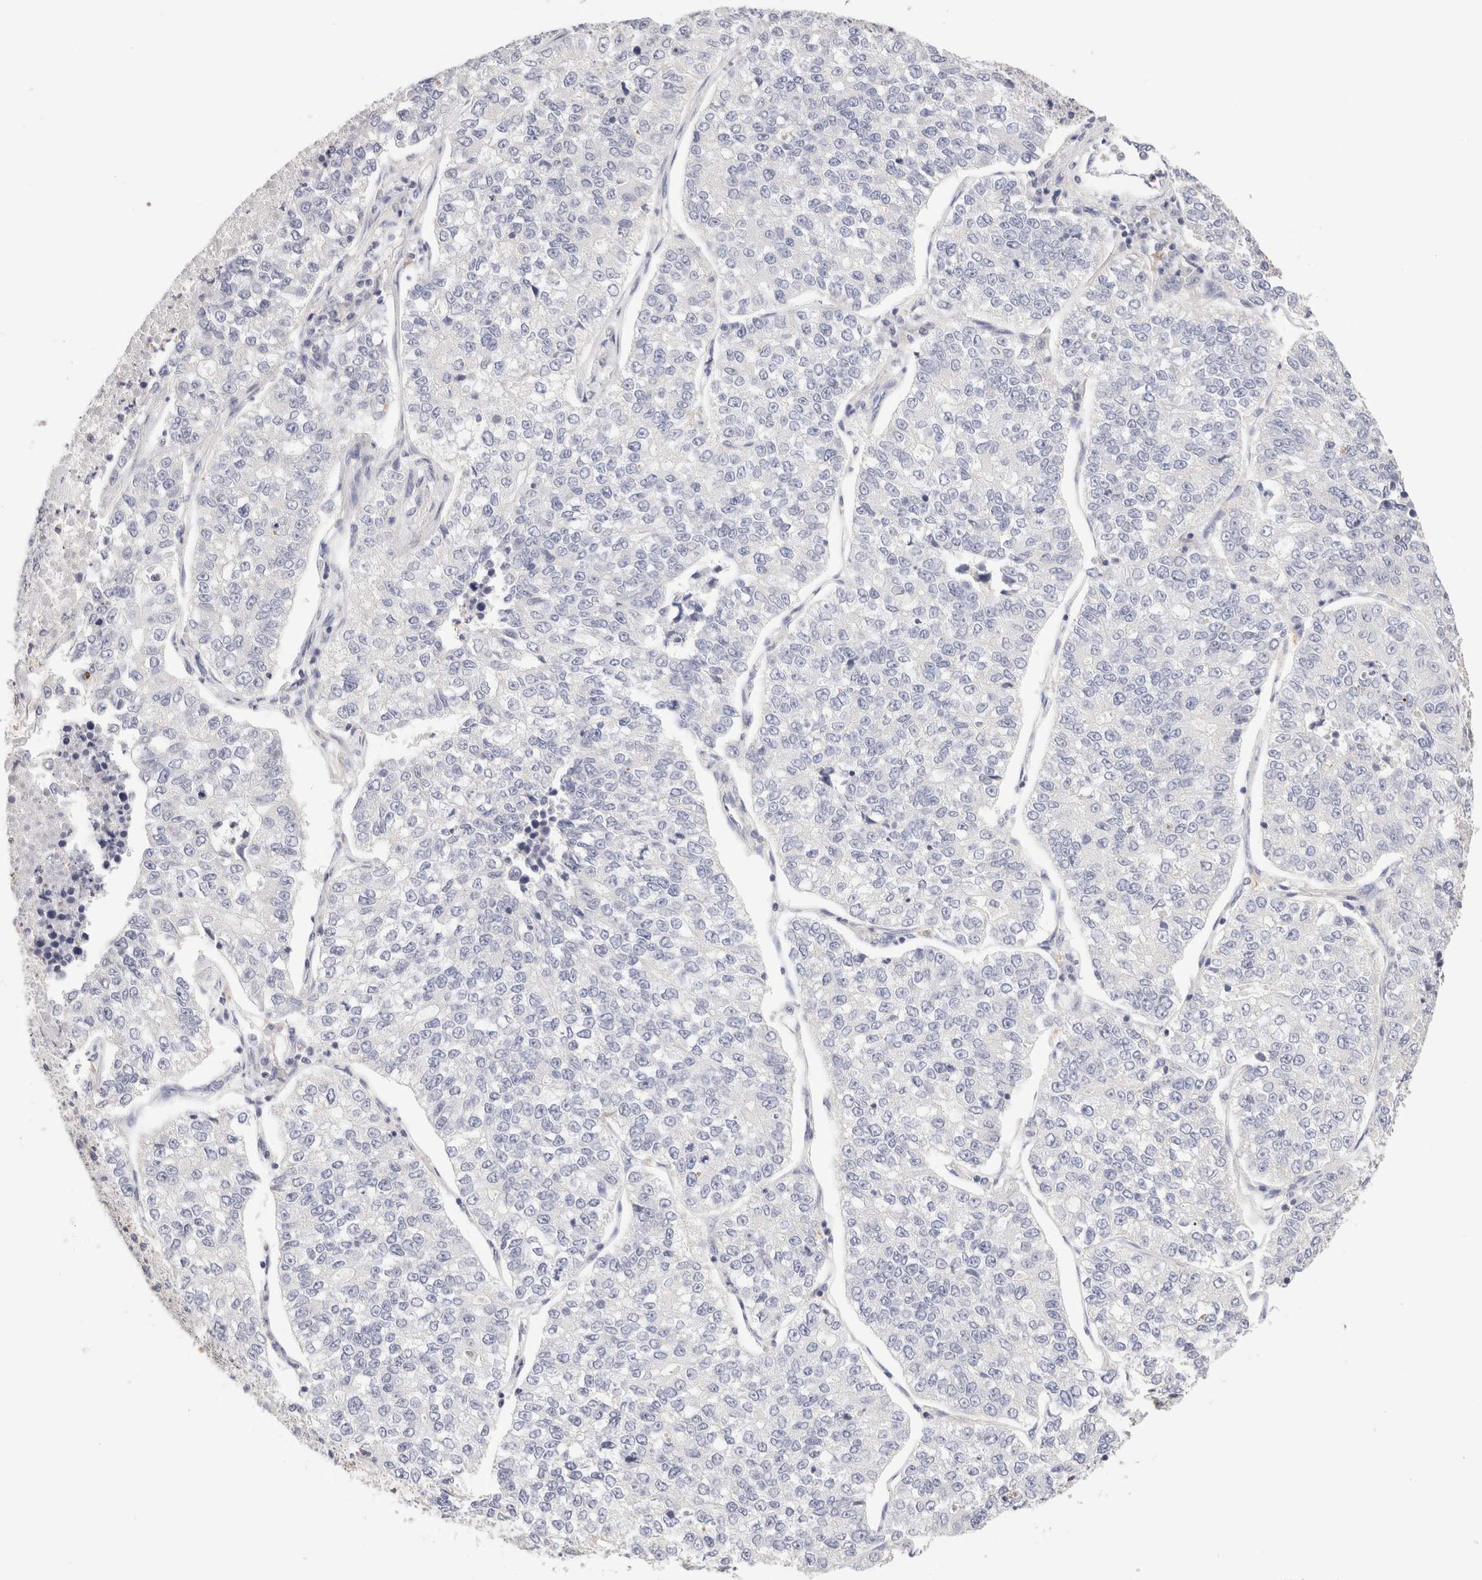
{"staining": {"intensity": "negative", "quantity": "none", "location": "none"}, "tissue": "lung cancer", "cell_type": "Tumor cells", "image_type": "cancer", "snomed": [{"axis": "morphology", "description": "Adenocarcinoma, NOS"}, {"axis": "topography", "description": "Lung"}], "caption": "Protein analysis of lung cancer exhibits no significant positivity in tumor cells.", "gene": "SCGB2A2", "patient": {"sex": "male", "age": 49}}